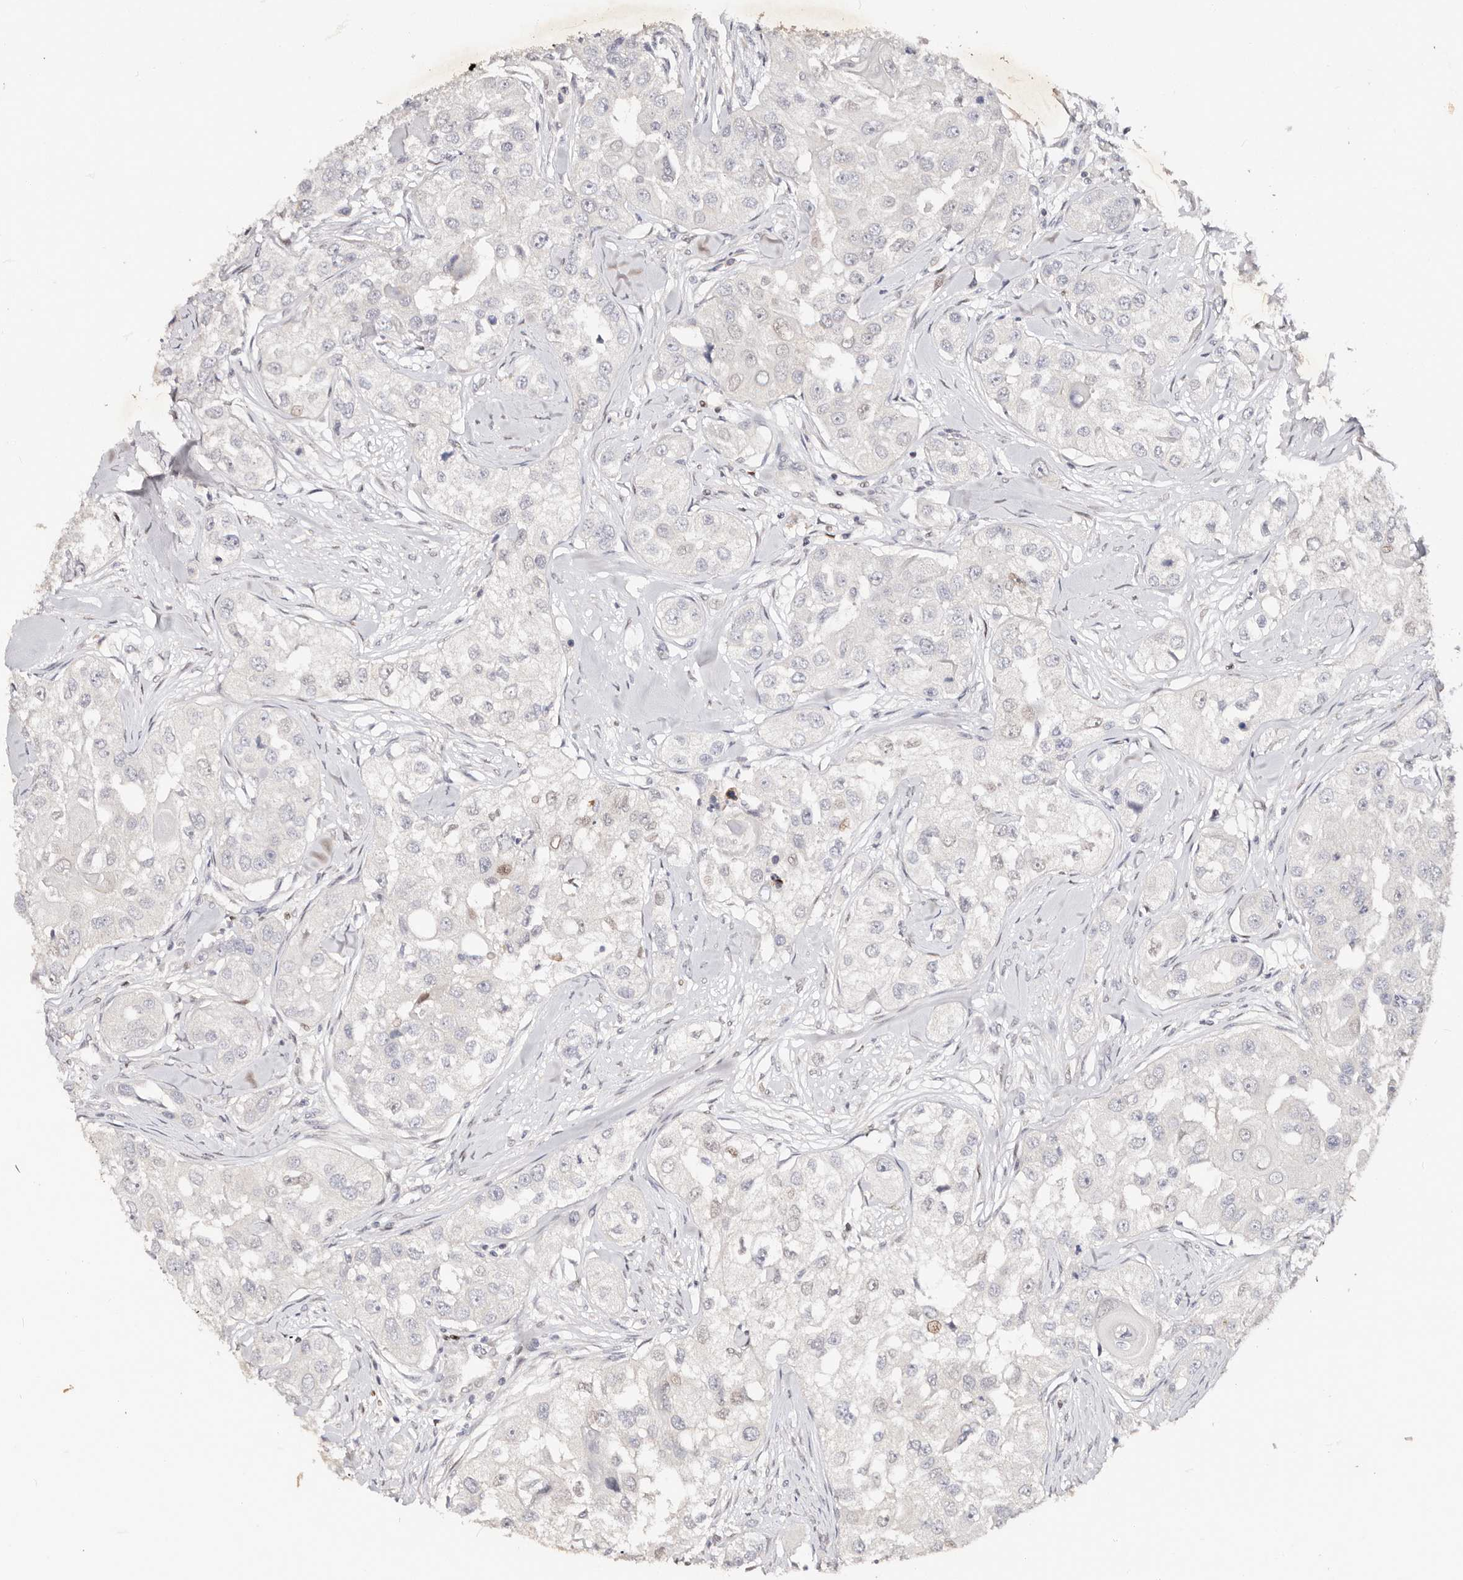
{"staining": {"intensity": "negative", "quantity": "none", "location": "none"}, "tissue": "head and neck cancer", "cell_type": "Tumor cells", "image_type": "cancer", "snomed": [{"axis": "morphology", "description": "Normal tissue, NOS"}, {"axis": "morphology", "description": "Squamous cell carcinoma, NOS"}, {"axis": "topography", "description": "Skeletal muscle"}, {"axis": "topography", "description": "Head-Neck"}], "caption": "The photomicrograph exhibits no significant expression in tumor cells of head and neck cancer.", "gene": "IQGAP3", "patient": {"sex": "male", "age": 51}}